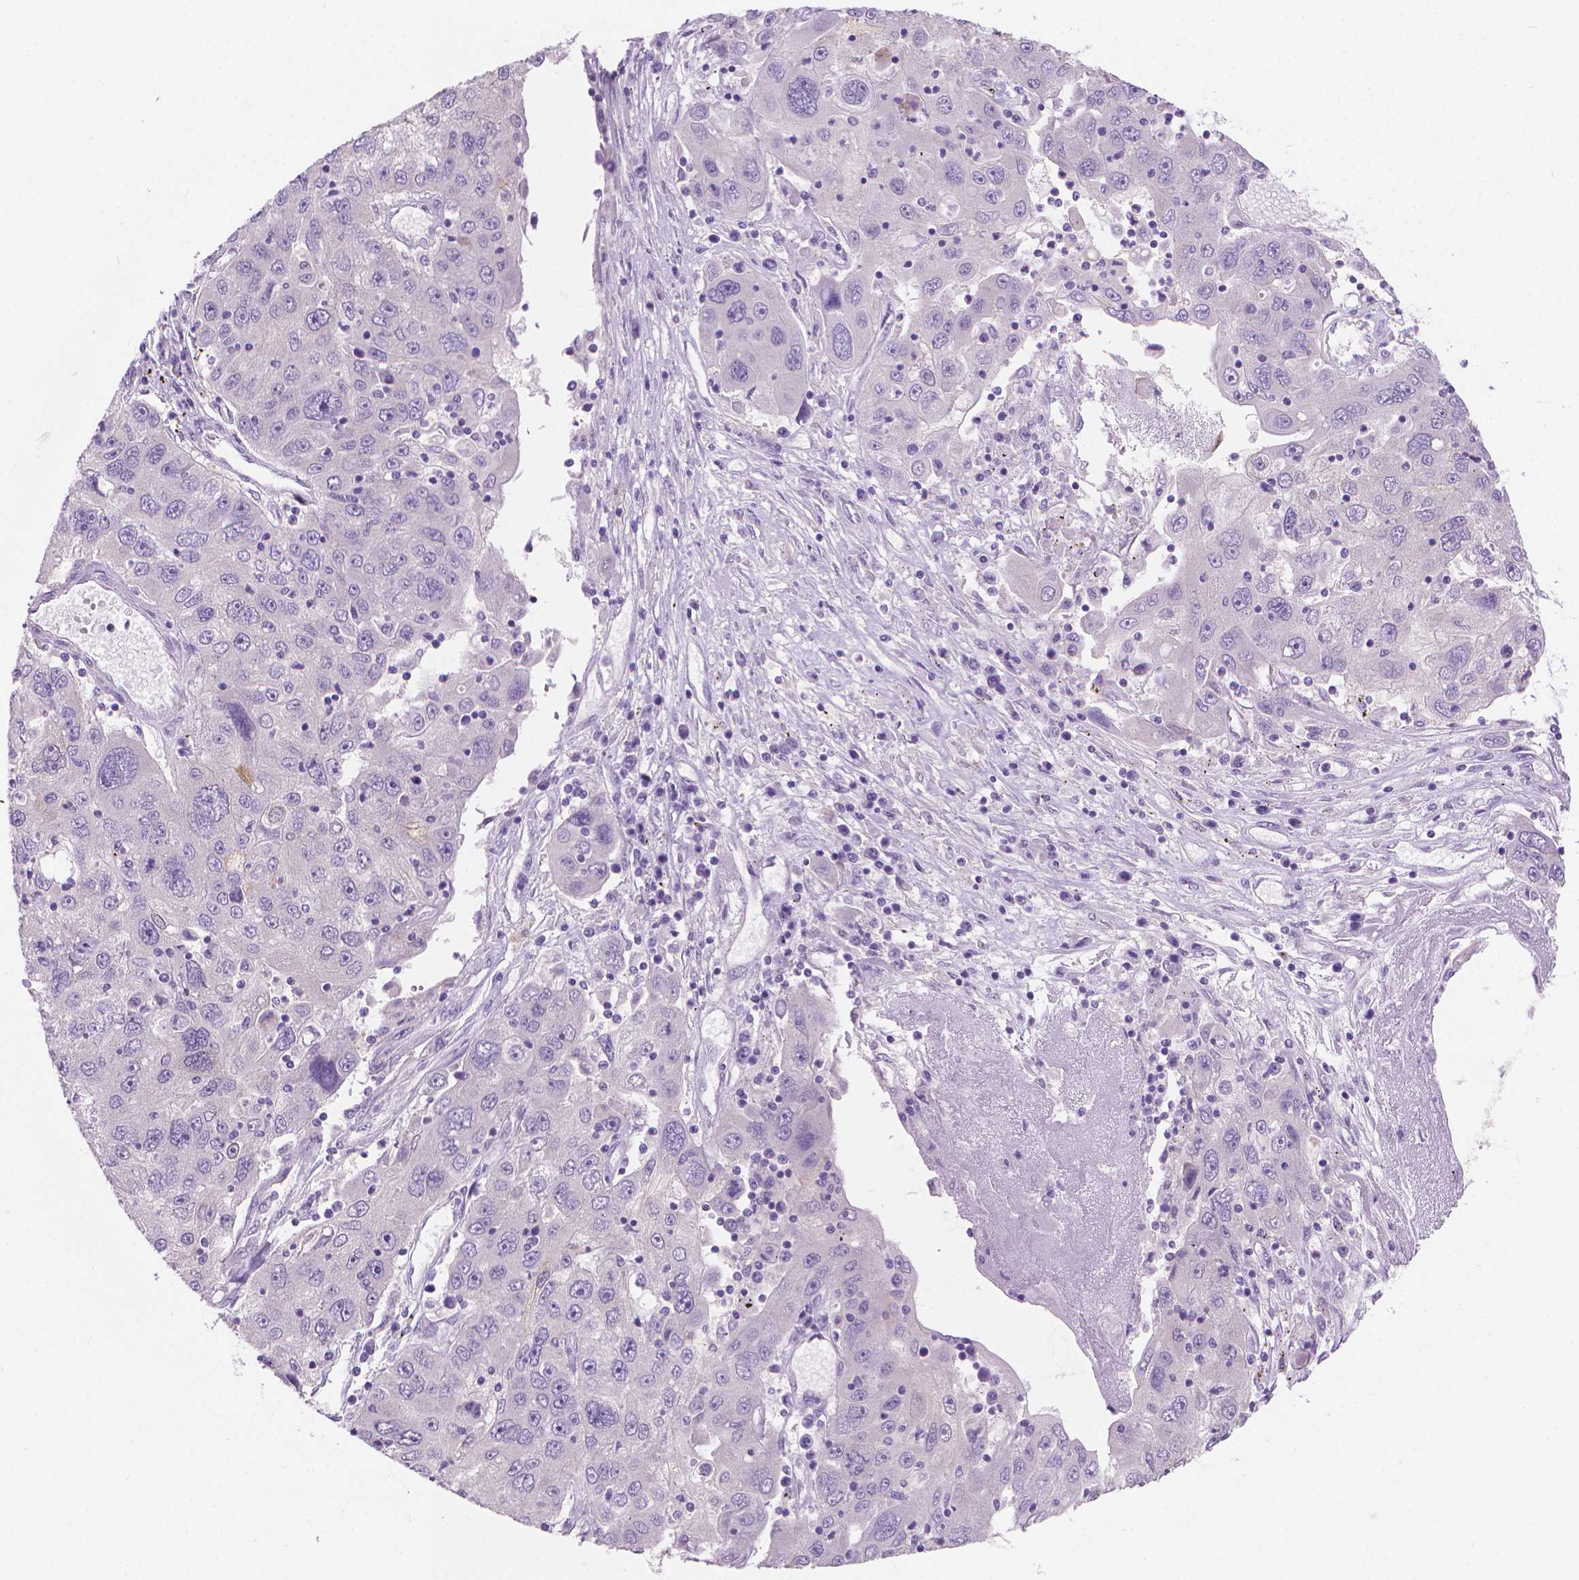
{"staining": {"intensity": "negative", "quantity": "none", "location": "none"}, "tissue": "stomach cancer", "cell_type": "Tumor cells", "image_type": "cancer", "snomed": [{"axis": "morphology", "description": "Adenocarcinoma, NOS"}, {"axis": "topography", "description": "Stomach"}], "caption": "Protein analysis of stomach adenocarcinoma shows no significant expression in tumor cells.", "gene": "GSDMA", "patient": {"sex": "male", "age": 56}}